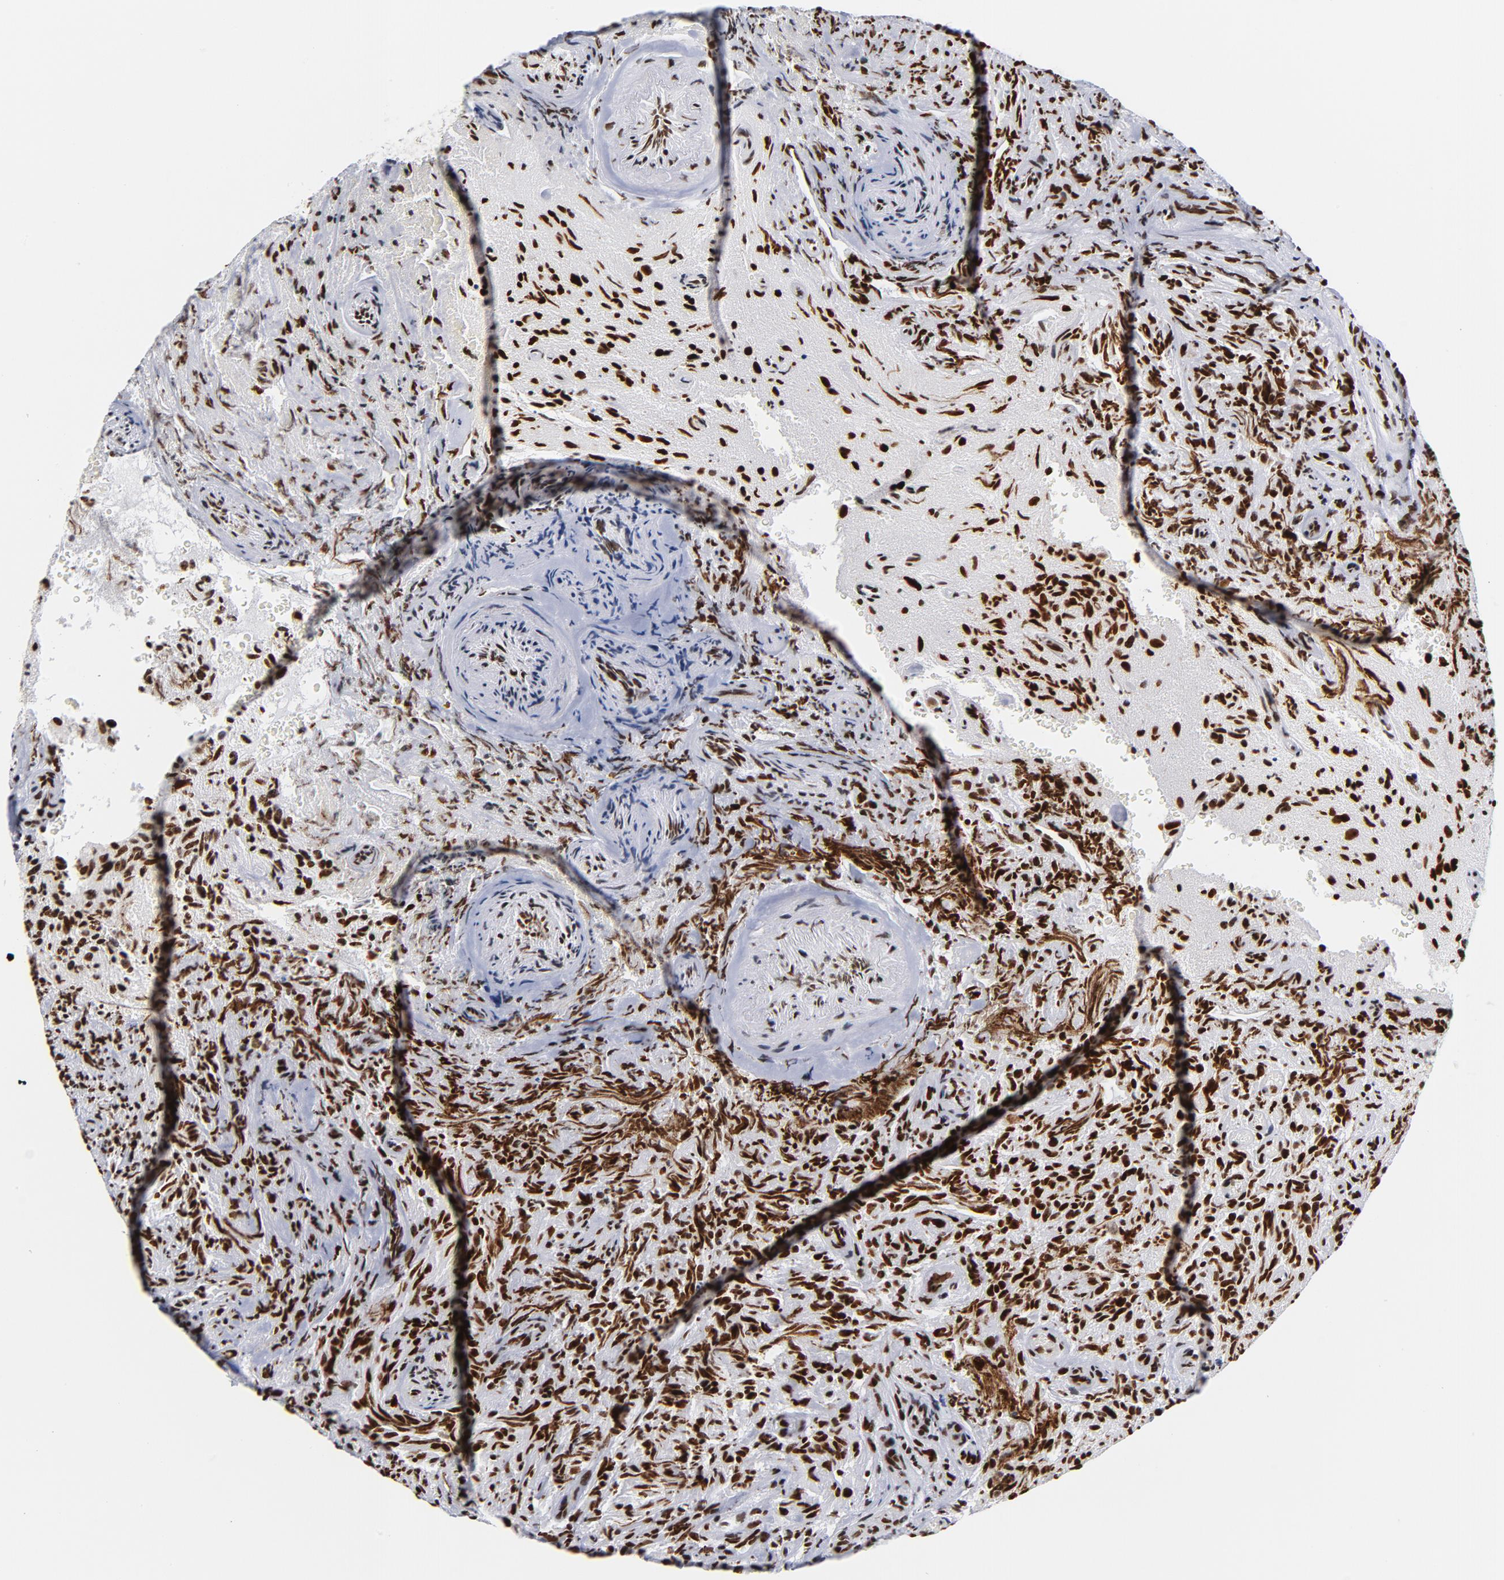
{"staining": {"intensity": "moderate", "quantity": ">75%", "location": "nuclear"}, "tissue": "glioma", "cell_type": "Tumor cells", "image_type": "cancer", "snomed": [{"axis": "morphology", "description": "Normal tissue, NOS"}, {"axis": "morphology", "description": "Glioma, malignant, High grade"}, {"axis": "topography", "description": "Cerebral cortex"}], "caption": "Moderate nuclear expression for a protein is present in approximately >75% of tumor cells of glioma using immunohistochemistry (IHC).", "gene": "TOP2B", "patient": {"sex": "male", "age": 75}}